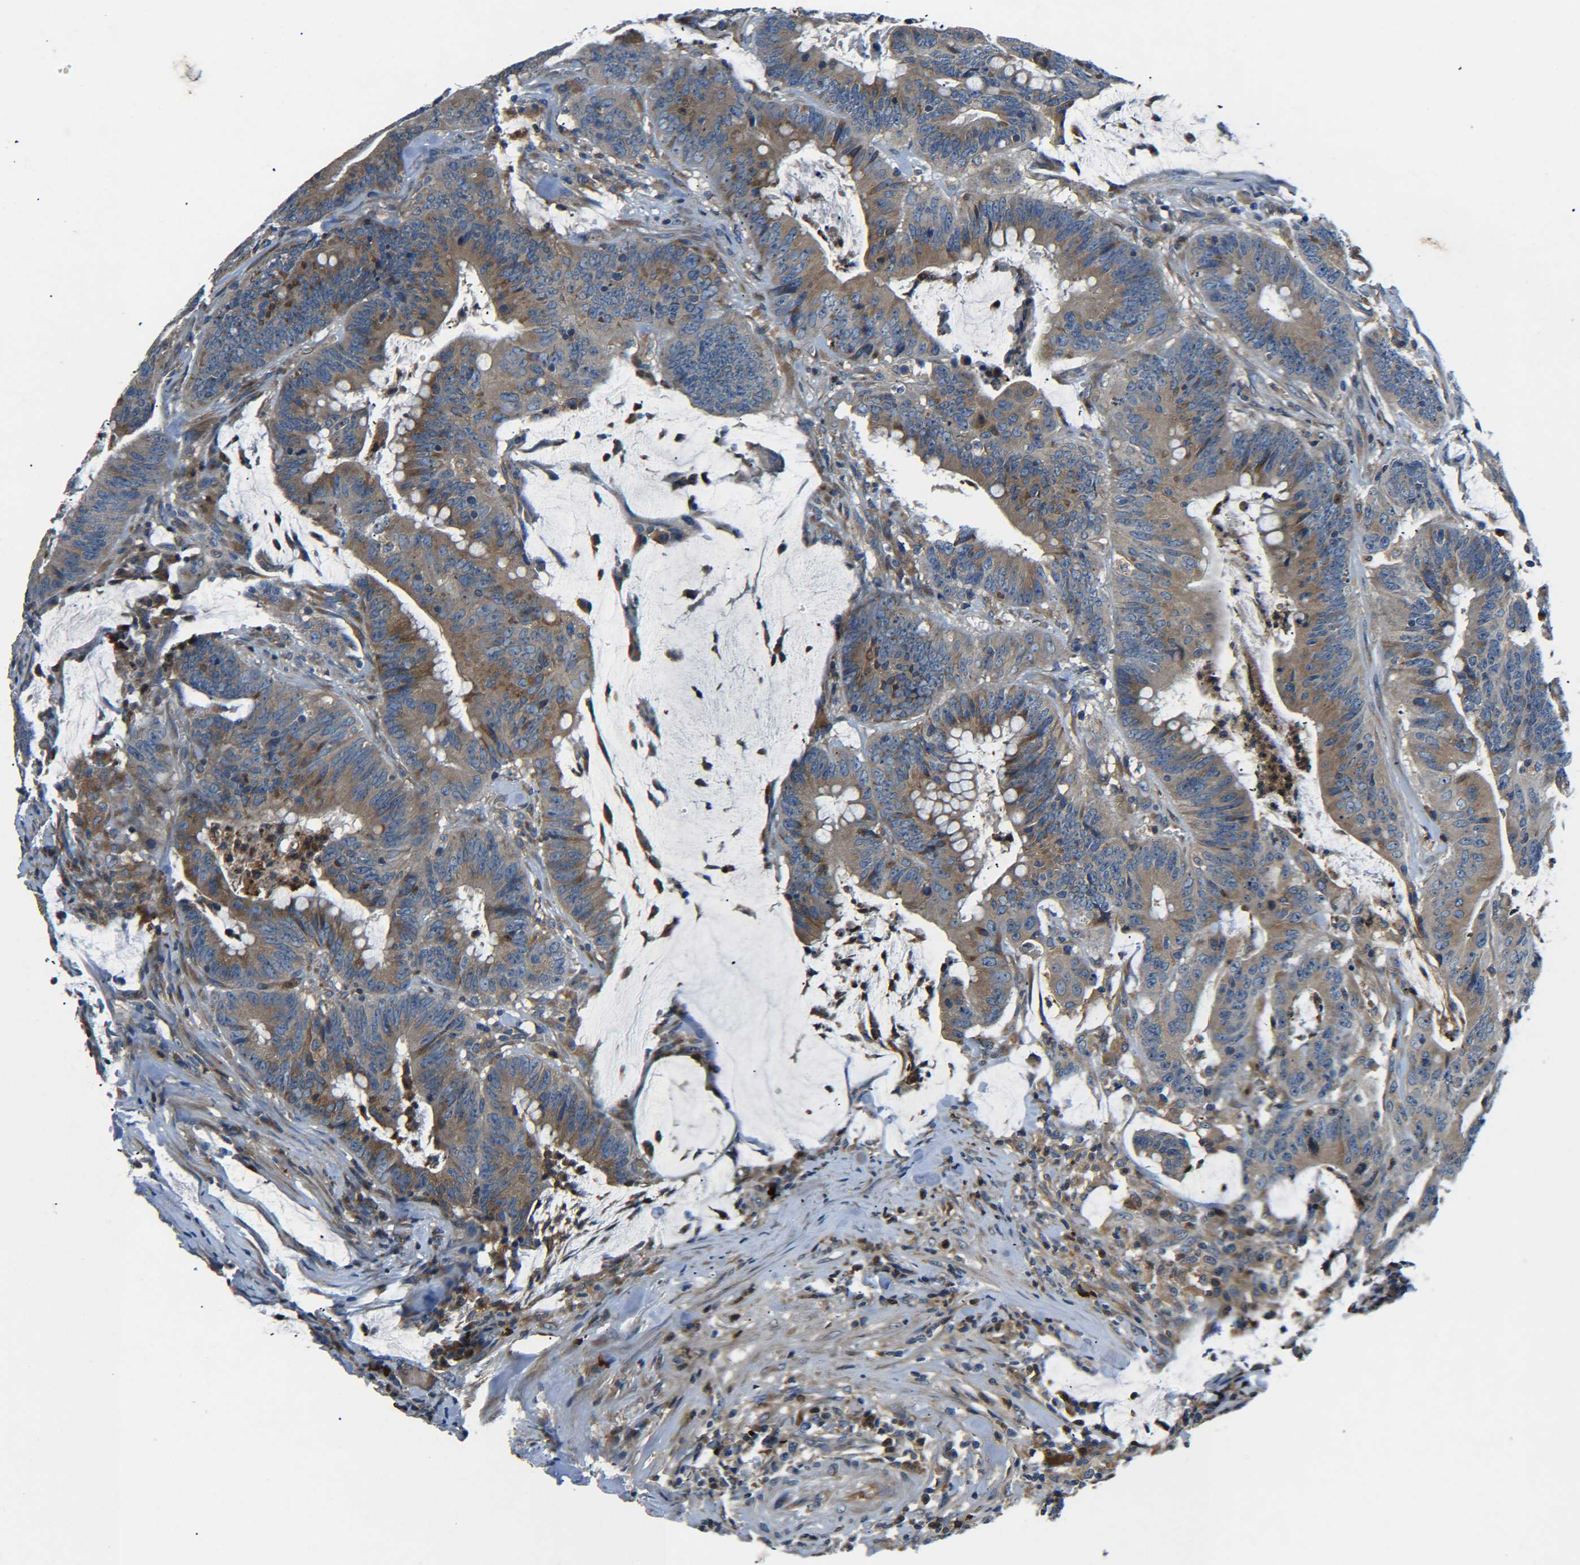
{"staining": {"intensity": "moderate", "quantity": ">75%", "location": "cytoplasmic/membranous"}, "tissue": "colorectal cancer", "cell_type": "Tumor cells", "image_type": "cancer", "snomed": [{"axis": "morphology", "description": "Adenocarcinoma, NOS"}, {"axis": "topography", "description": "Colon"}], "caption": "This image exhibits colorectal cancer stained with immunohistochemistry (IHC) to label a protein in brown. The cytoplasmic/membranous of tumor cells show moderate positivity for the protein. Nuclei are counter-stained blue.", "gene": "RAB1B", "patient": {"sex": "male", "age": 45}}